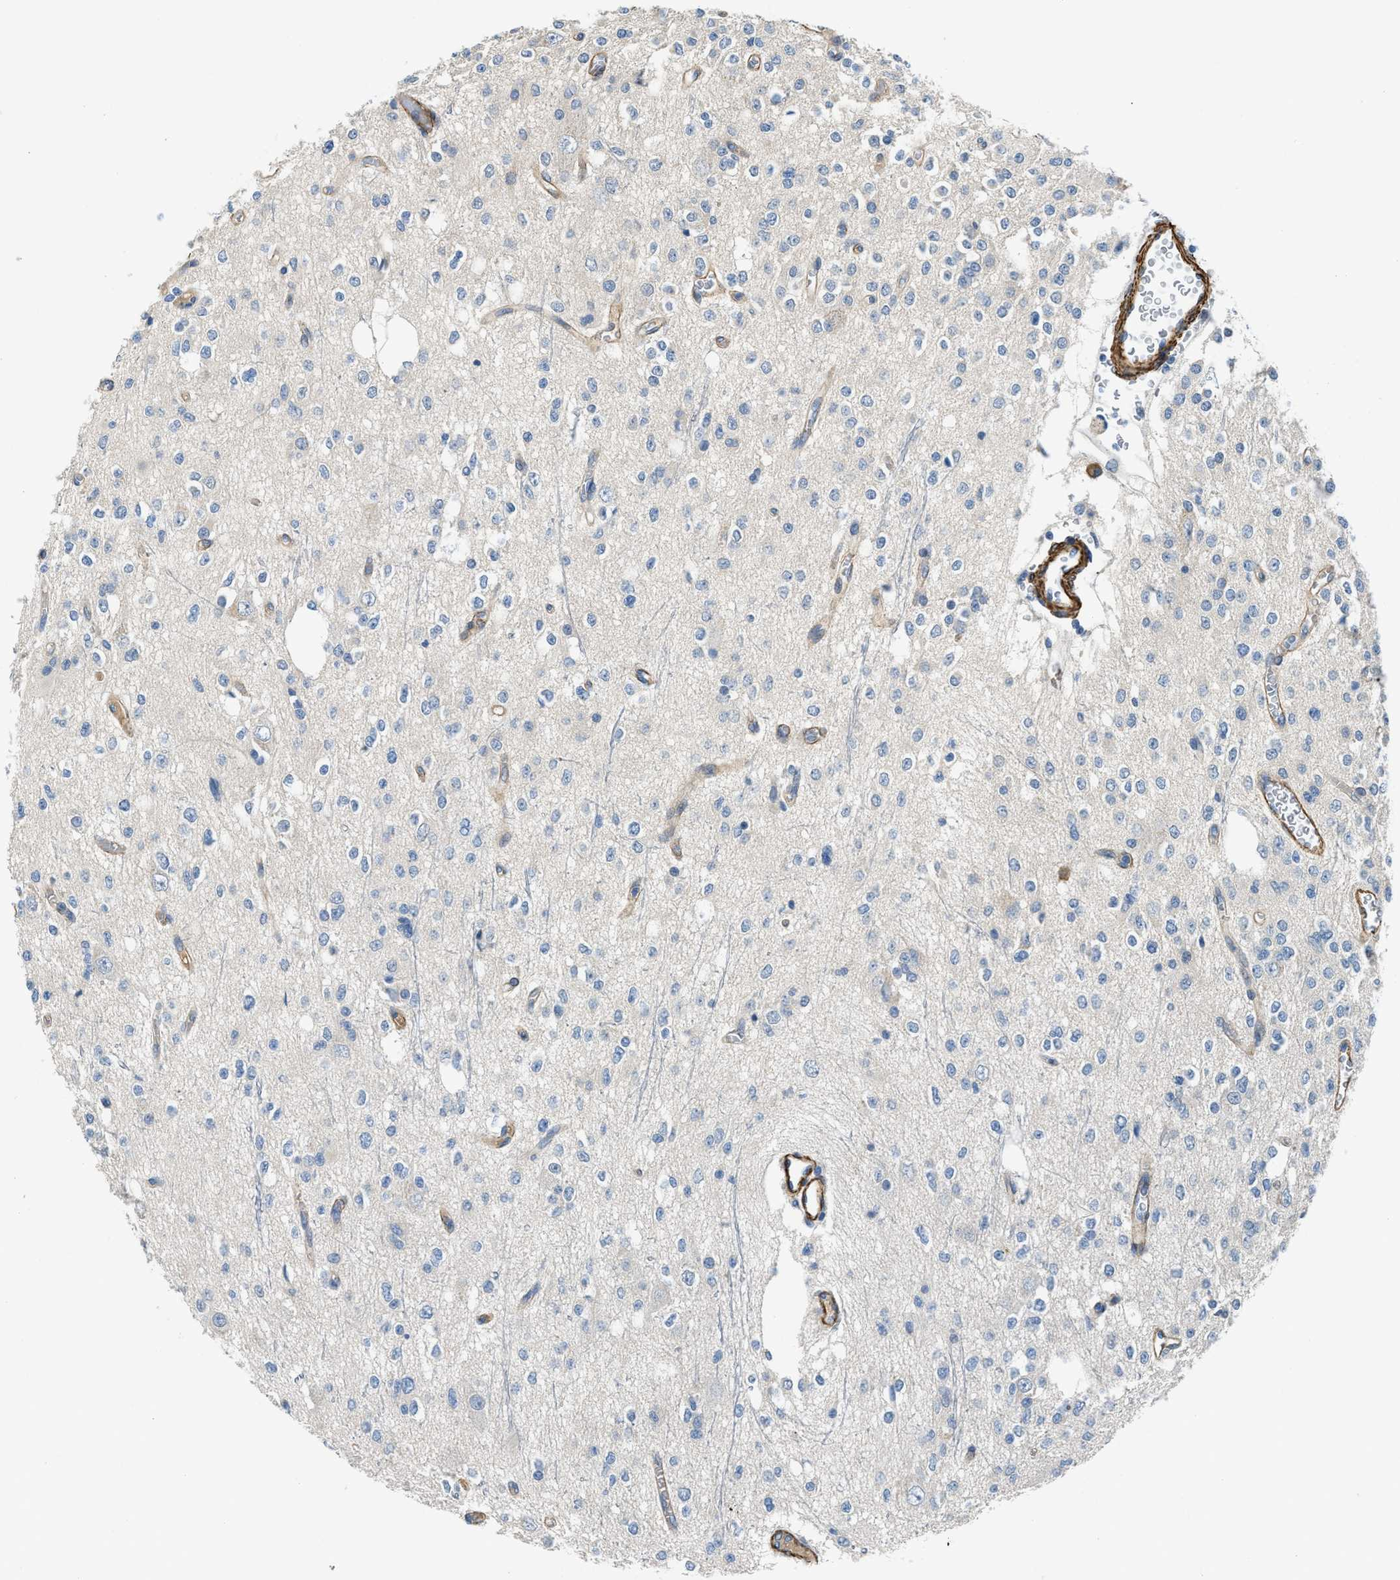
{"staining": {"intensity": "negative", "quantity": "none", "location": "none"}, "tissue": "glioma", "cell_type": "Tumor cells", "image_type": "cancer", "snomed": [{"axis": "morphology", "description": "Glioma, malignant, Low grade"}, {"axis": "topography", "description": "Brain"}], "caption": "Immunohistochemical staining of human glioma shows no significant positivity in tumor cells. (Stains: DAB immunohistochemistry (IHC) with hematoxylin counter stain, Microscopy: brightfield microscopy at high magnification).", "gene": "BMPR1A", "patient": {"sex": "male", "age": 38}}